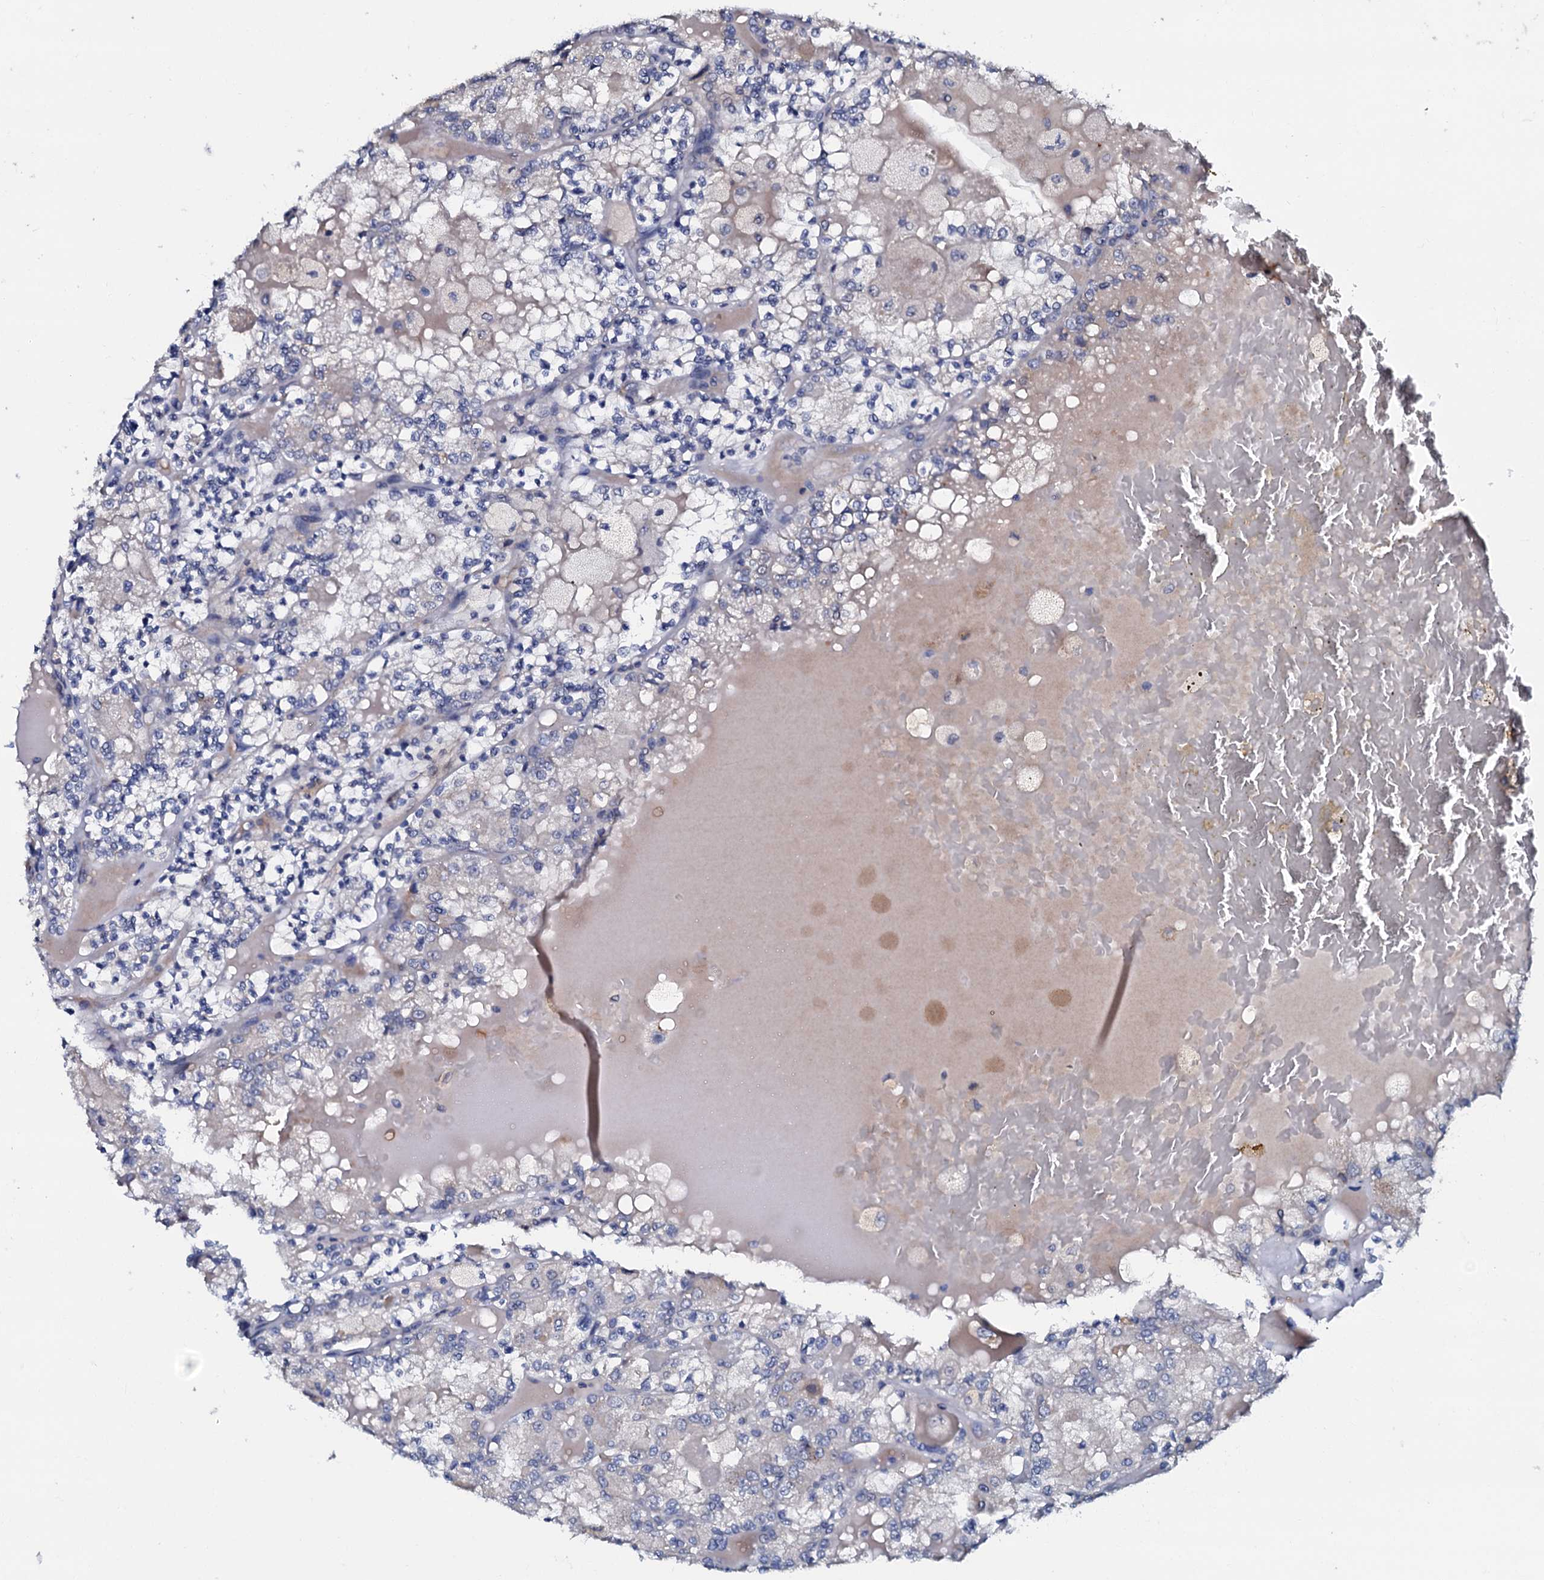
{"staining": {"intensity": "negative", "quantity": "none", "location": "none"}, "tissue": "renal cancer", "cell_type": "Tumor cells", "image_type": "cancer", "snomed": [{"axis": "morphology", "description": "Adenocarcinoma, NOS"}, {"axis": "topography", "description": "Kidney"}], "caption": "Tumor cells are negative for protein expression in human renal cancer.", "gene": "CPNE2", "patient": {"sex": "female", "age": 56}}